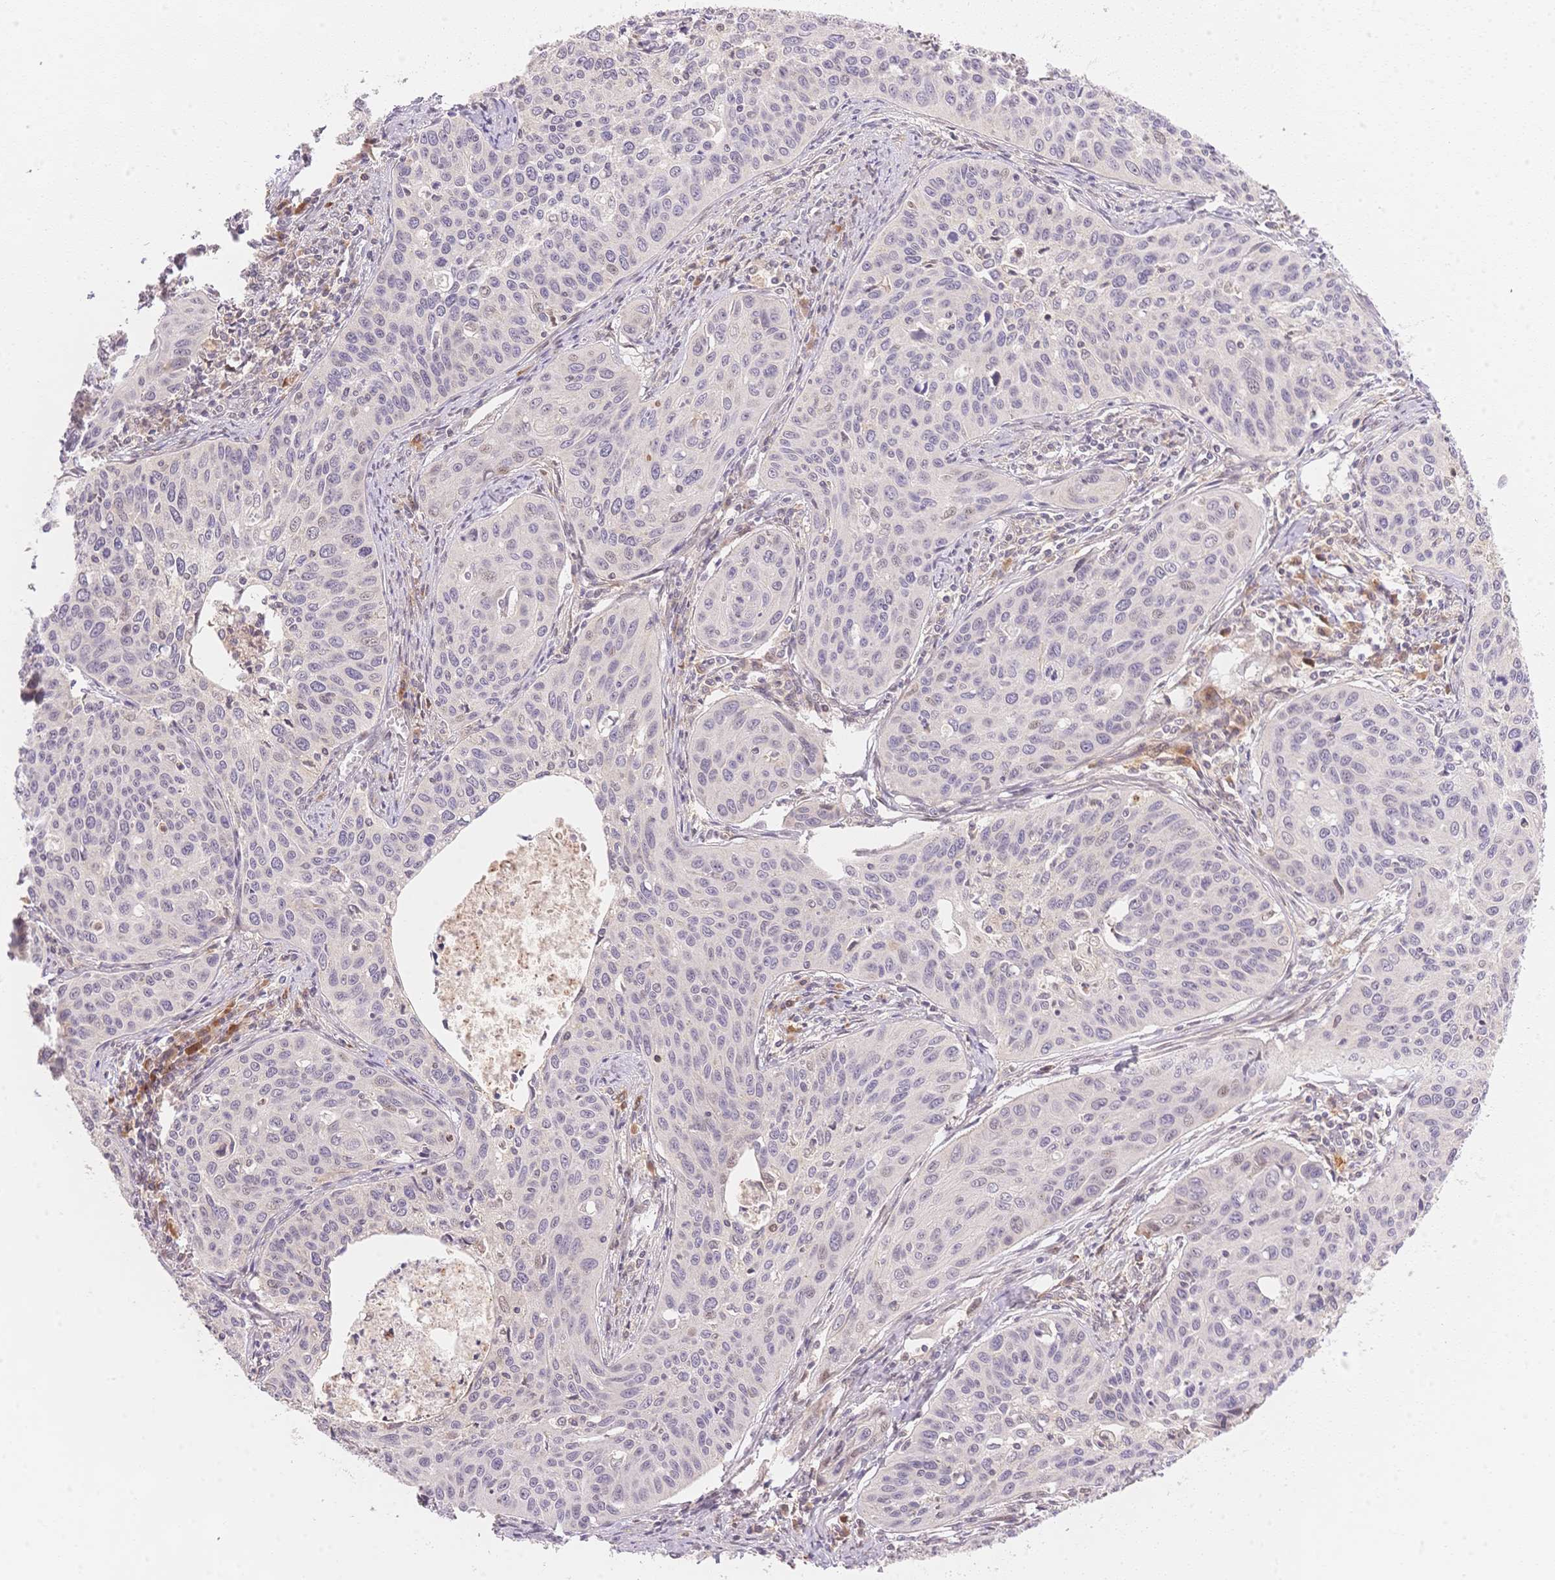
{"staining": {"intensity": "negative", "quantity": "none", "location": "none"}, "tissue": "cervical cancer", "cell_type": "Tumor cells", "image_type": "cancer", "snomed": [{"axis": "morphology", "description": "Squamous cell carcinoma, NOS"}, {"axis": "topography", "description": "Cervix"}], "caption": "An immunohistochemistry (IHC) histopathology image of cervical cancer is shown. There is no staining in tumor cells of cervical cancer. Brightfield microscopy of IHC stained with DAB (3,3'-diaminobenzidine) (brown) and hematoxylin (blue), captured at high magnification.", "gene": "STK39", "patient": {"sex": "female", "age": 31}}